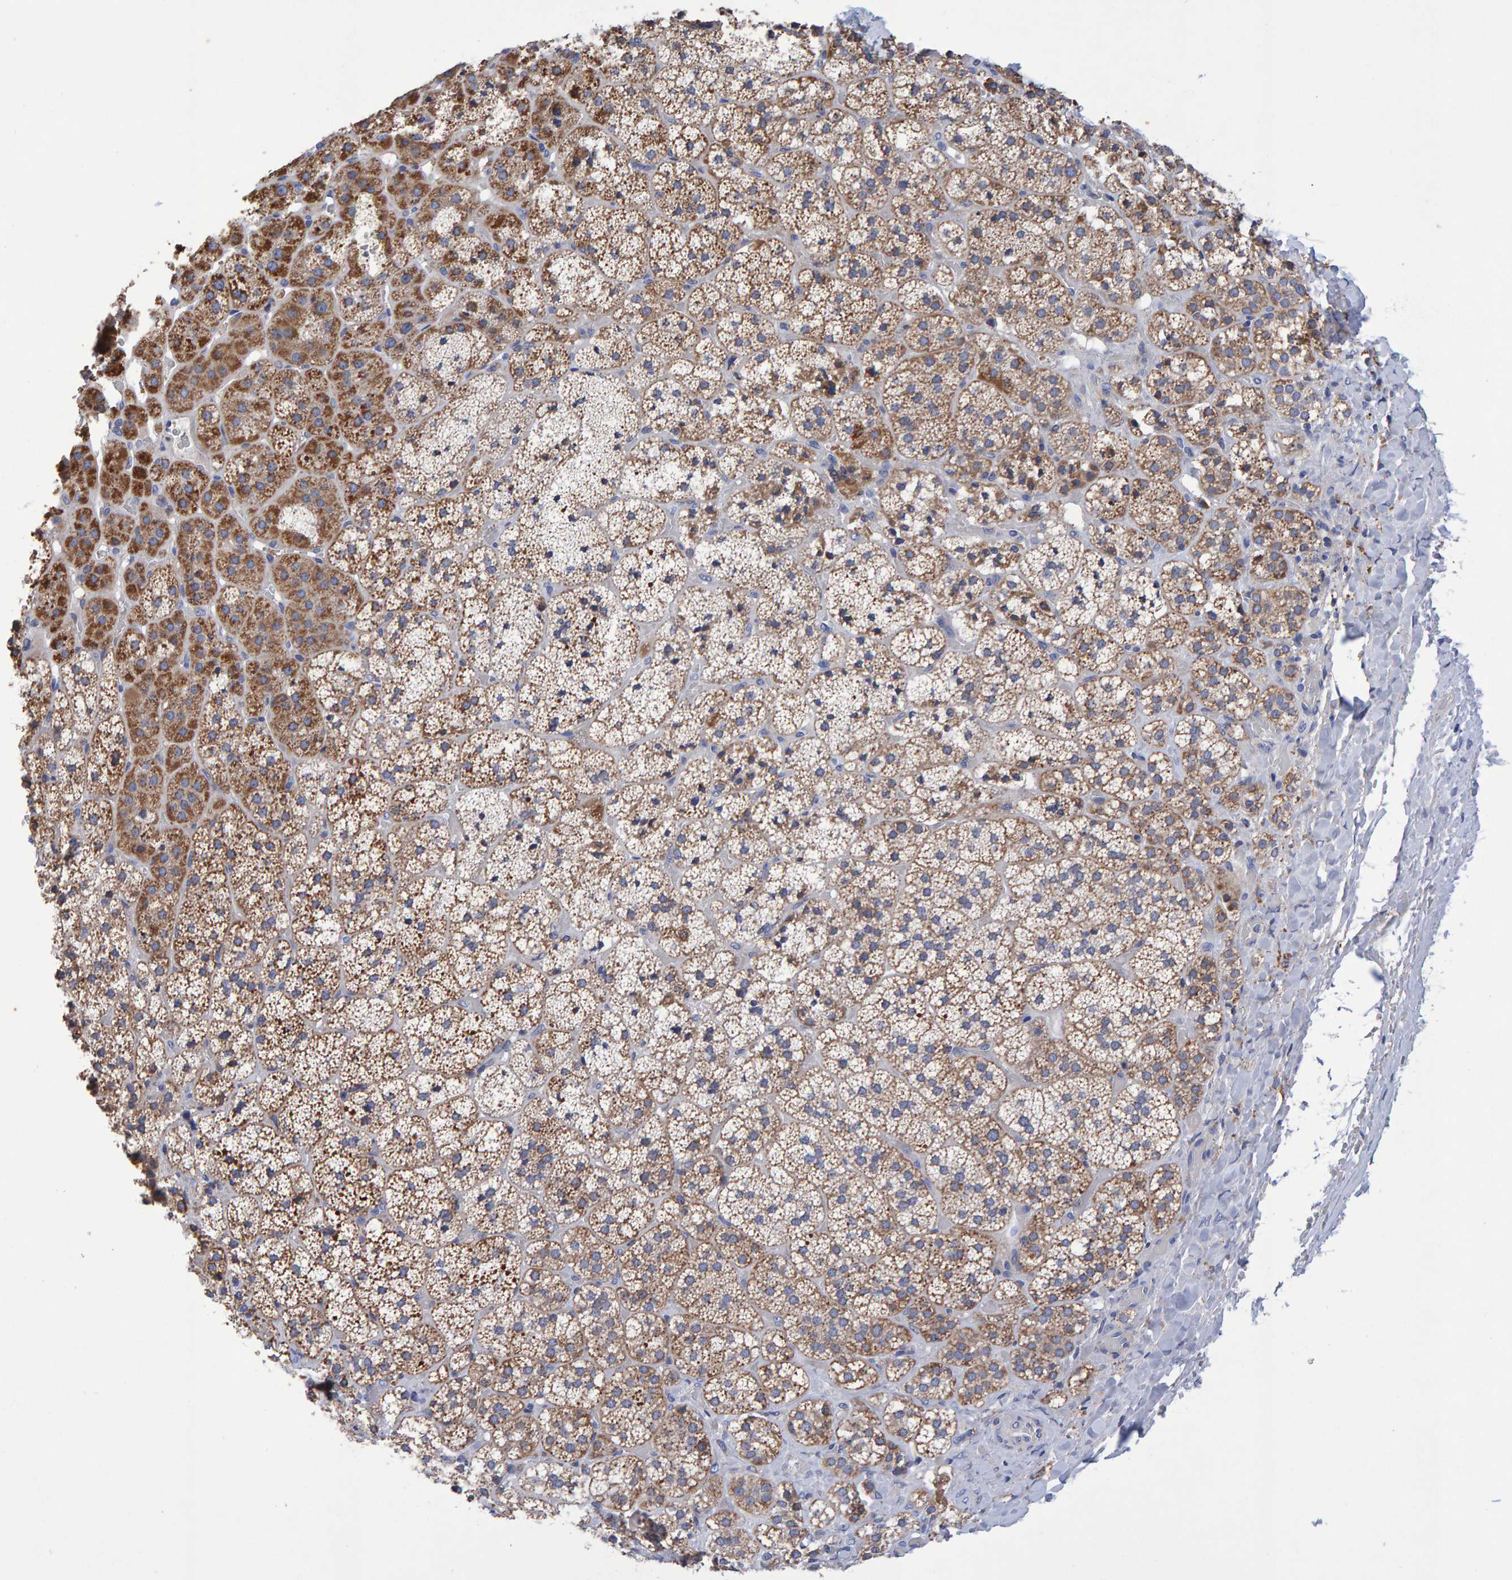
{"staining": {"intensity": "strong", "quantity": "25%-75%", "location": "cytoplasmic/membranous"}, "tissue": "adrenal gland", "cell_type": "Glandular cells", "image_type": "normal", "snomed": [{"axis": "morphology", "description": "Normal tissue, NOS"}, {"axis": "topography", "description": "Adrenal gland"}], "caption": "Strong cytoplasmic/membranous positivity is seen in approximately 25%-75% of glandular cells in benign adrenal gland.", "gene": "EFR3A", "patient": {"sex": "female", "age": 44}}